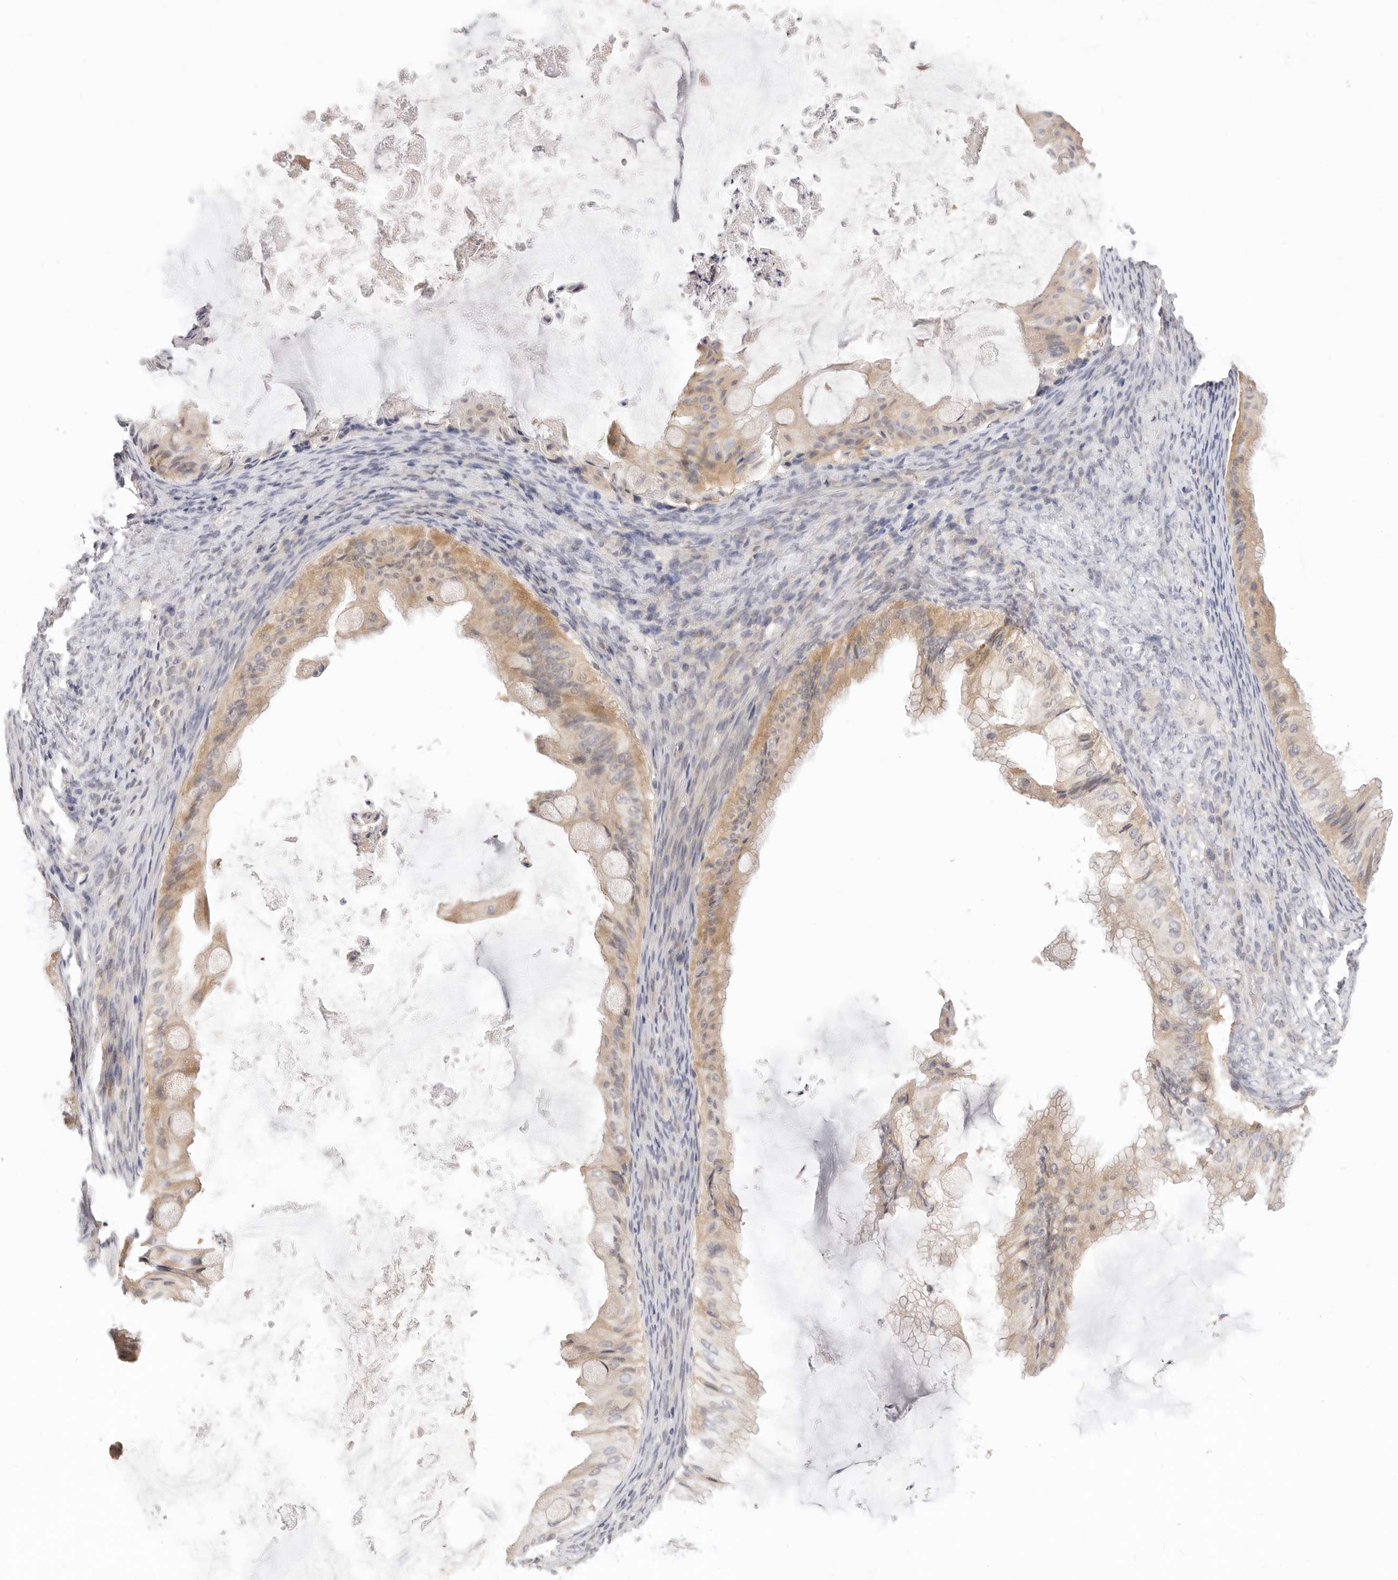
{"staining": {"intensity": "moderate", "quantity": "<25%", "location": "cytoplasmic/membranous"}, "tissue": "ovarian cancer", "cell_type": "Tumor cells", "image_type": "cancer", "snomed": [{"axis": "morphology", "description": "Cystadenocarcinoma, mucinous, NOS"}, {"axis": "topography", "description": "Ovary"}], "caption": "A micrograph of human ovarian mucinous cystadenocarcinoma stained for a protein exhibits moderate cytoplasmic/membranous brown staining in tumor cells. Using DAB (3,3'-diaminobenzidine) (brown) and hematoxylin (blue) stains, captured at high magnification using brightfield microscopy.", "gene": "GGPS1", "patient": {"sex": "female", "age": 61}}